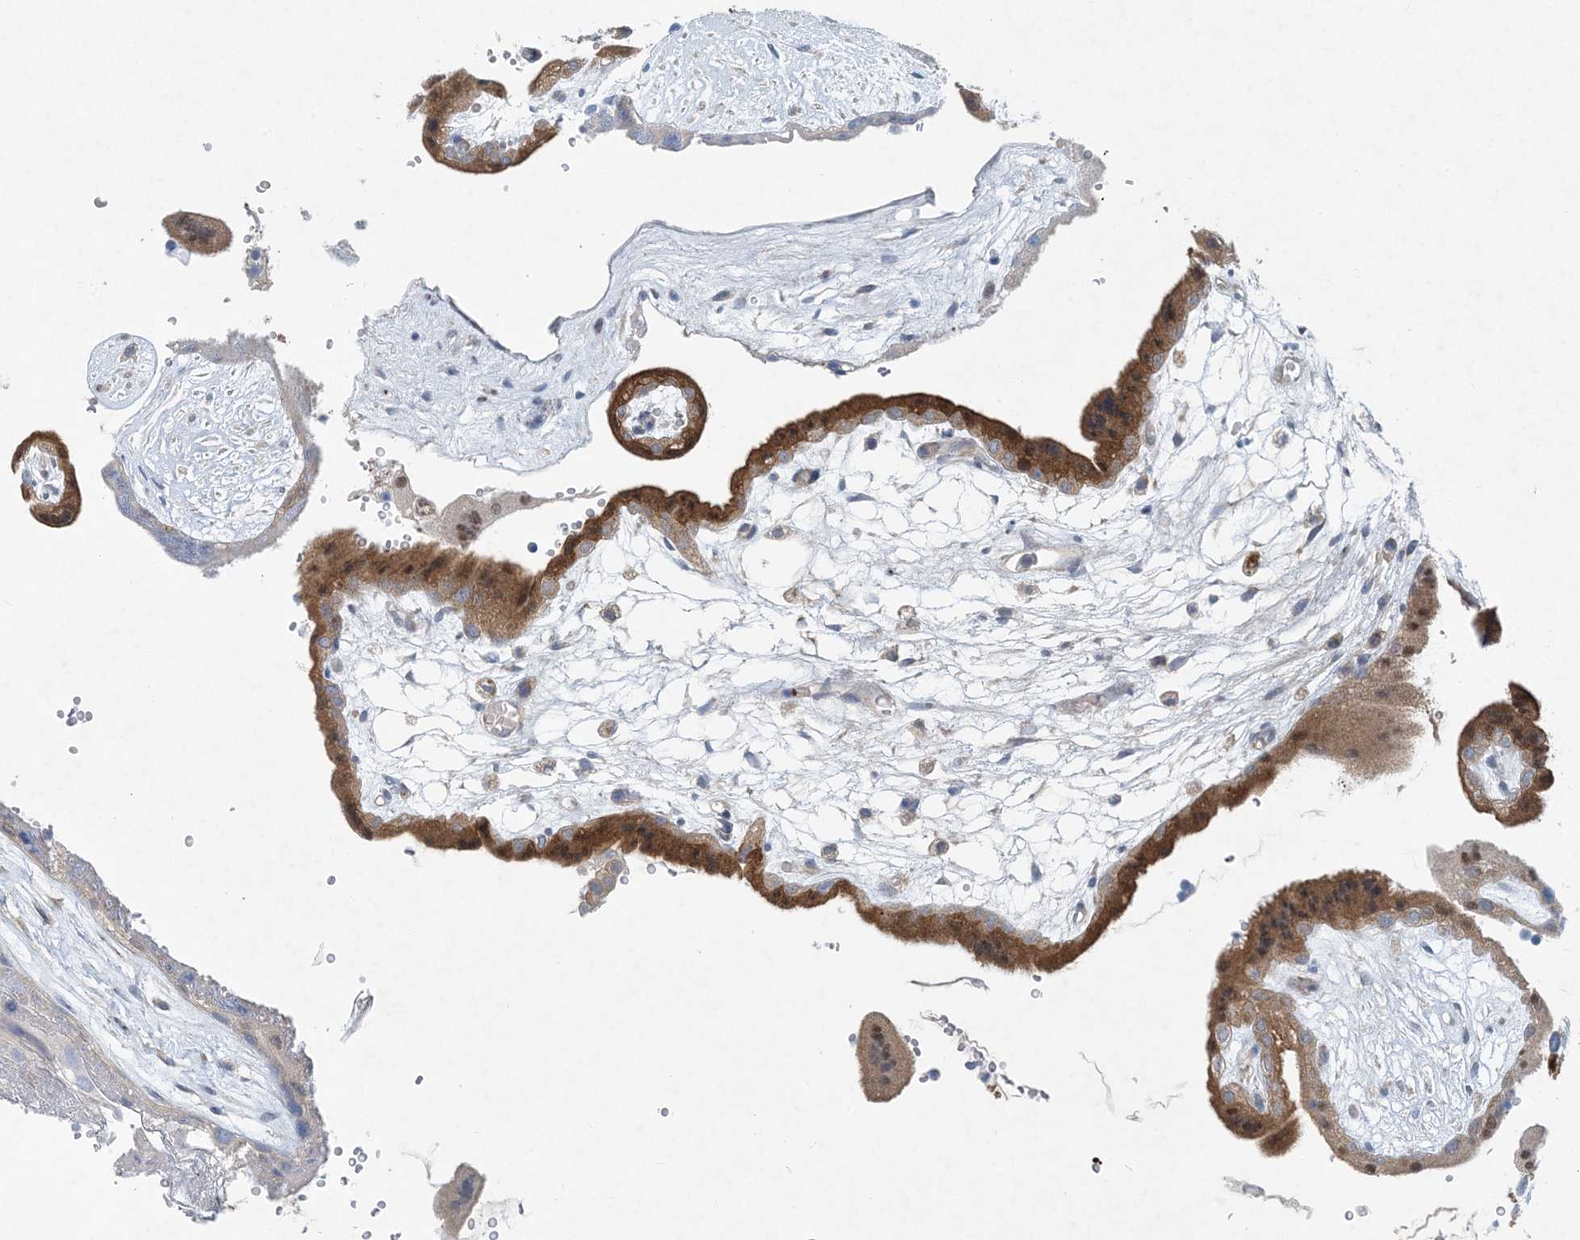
{"staining": {"intensity": "weak", "quantity": "25%-75%", "location": "cytoplasmic/membranous"}, "tissue": "placenta", "cell_type": "Decidual cells", "image_type": "normal", "snomed": [{"axis": "morphology", "description": "Normal tissue, NOS"}, {"axis": "topography", "description": "Placenta"}], "caption": "Immunohistochemical staining of normal placenta demonstrates 25%-75% levels of weak cytoplasmic/membranous protein positivity in approximately 25%-75% of decidual cells. The staining was performed using DAB (3,3'-diaminobenzidine) to visualize the protein expression in brown, while the nuclei were stained in blue with hematoxylin (Magnification: 20x).", "gene": "HIKESHI", "patient": {"sex": "female", "age": 18}}